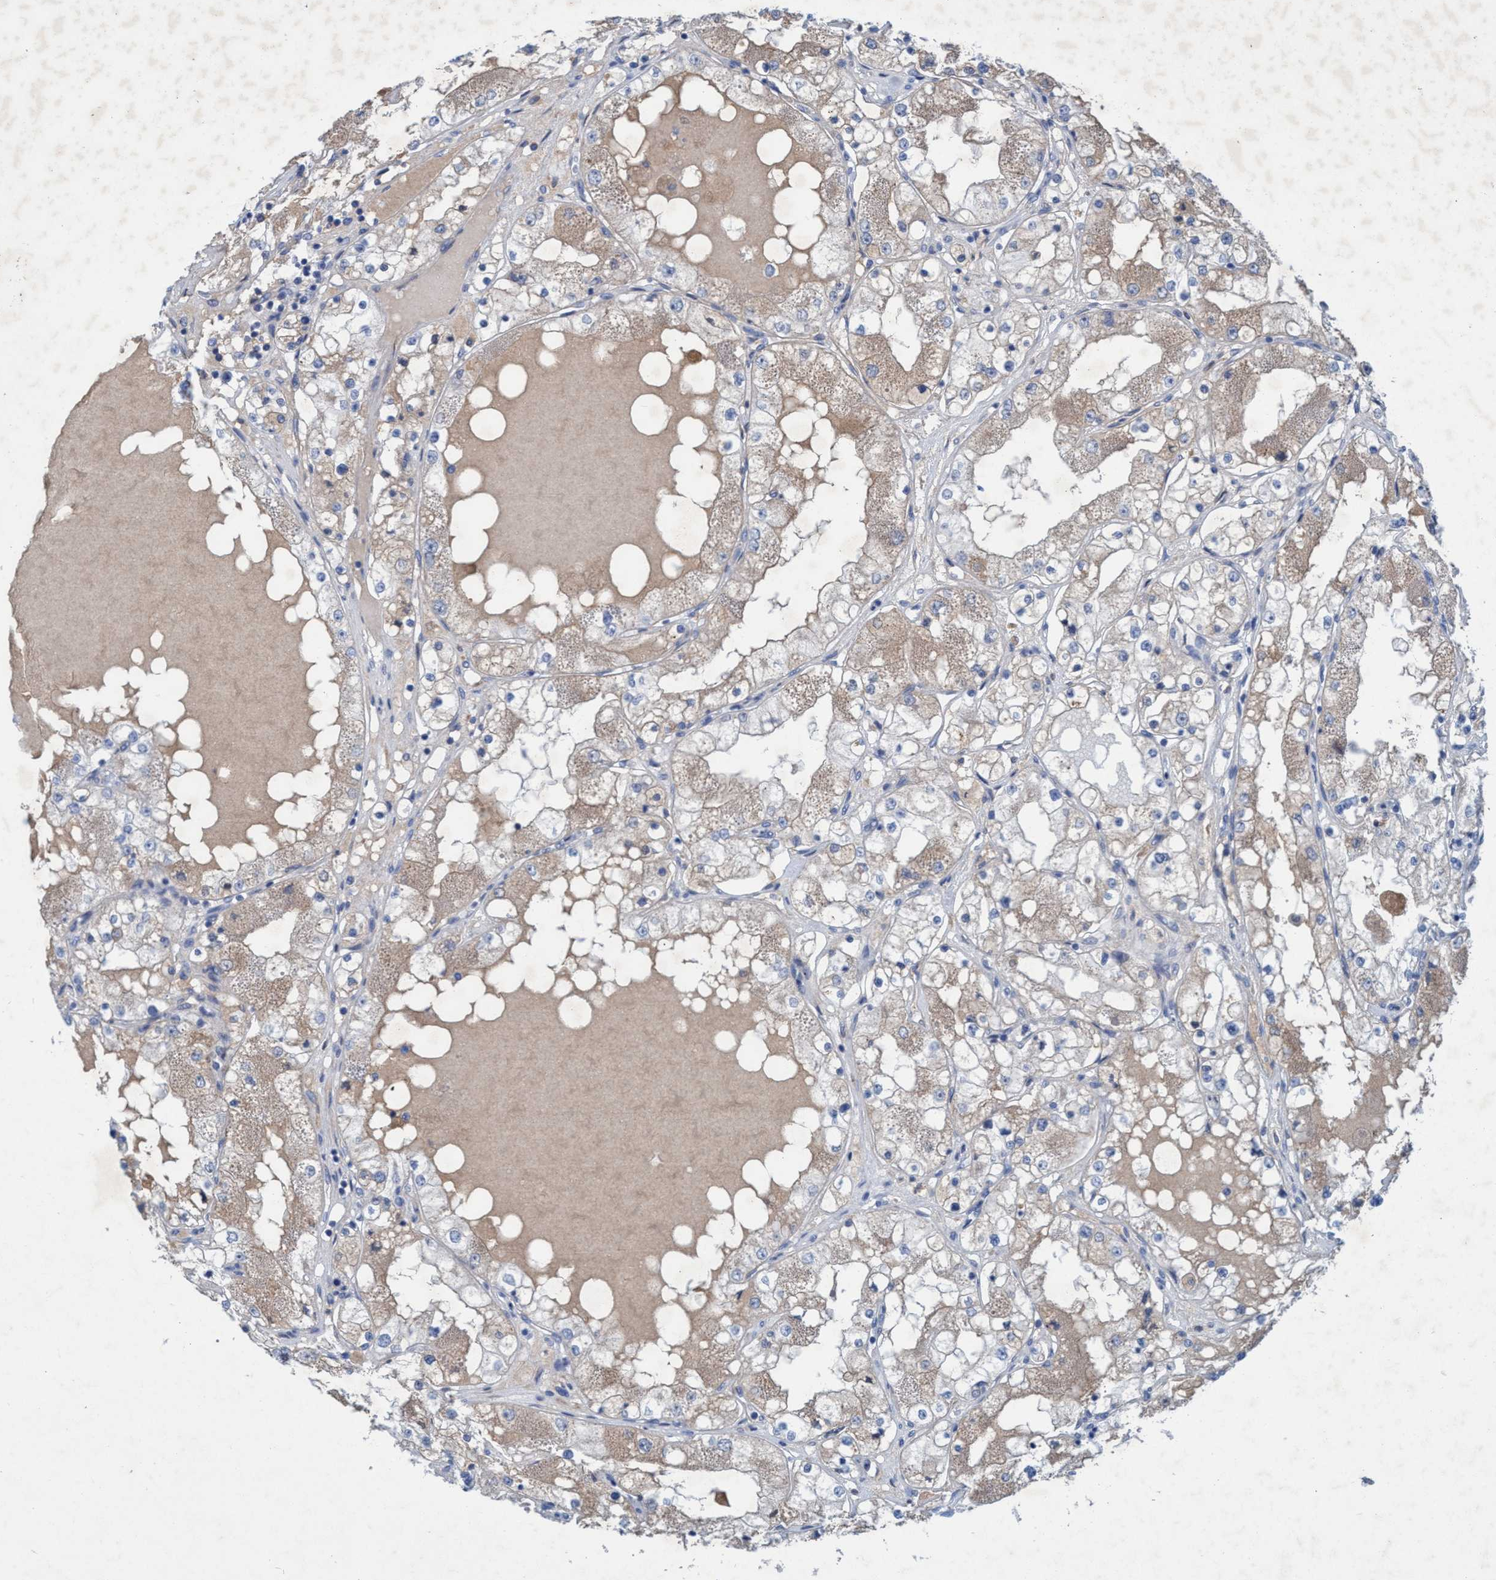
{"staining": {"intensity": "weak", "quantity": "25%-75%", "location": "cytoplasmic/membranous"}, "tissue": "renal cancer", "cell_type": "Tumor cells", "image_type": "cancer", "snomed": [{"axis": "morphology", "description": "Adenocarcinoma, NOS"}, {"axis": "topography", "description": "Kidney"}], "caption": "IHC (DAB) staining of adenocarcinoma (renal) demonstrates weak cytoplasmic/membranous protein staining in approximately 25%-75% of tumor cells. The staining was performed using DAB (3,3'-diaminobenzidine), with brown indicating positive protein expression. Nuclei are stained blue with hematoxylin.", "gene": "GULP1", "patient": {"sex": "male", "age": 68}}